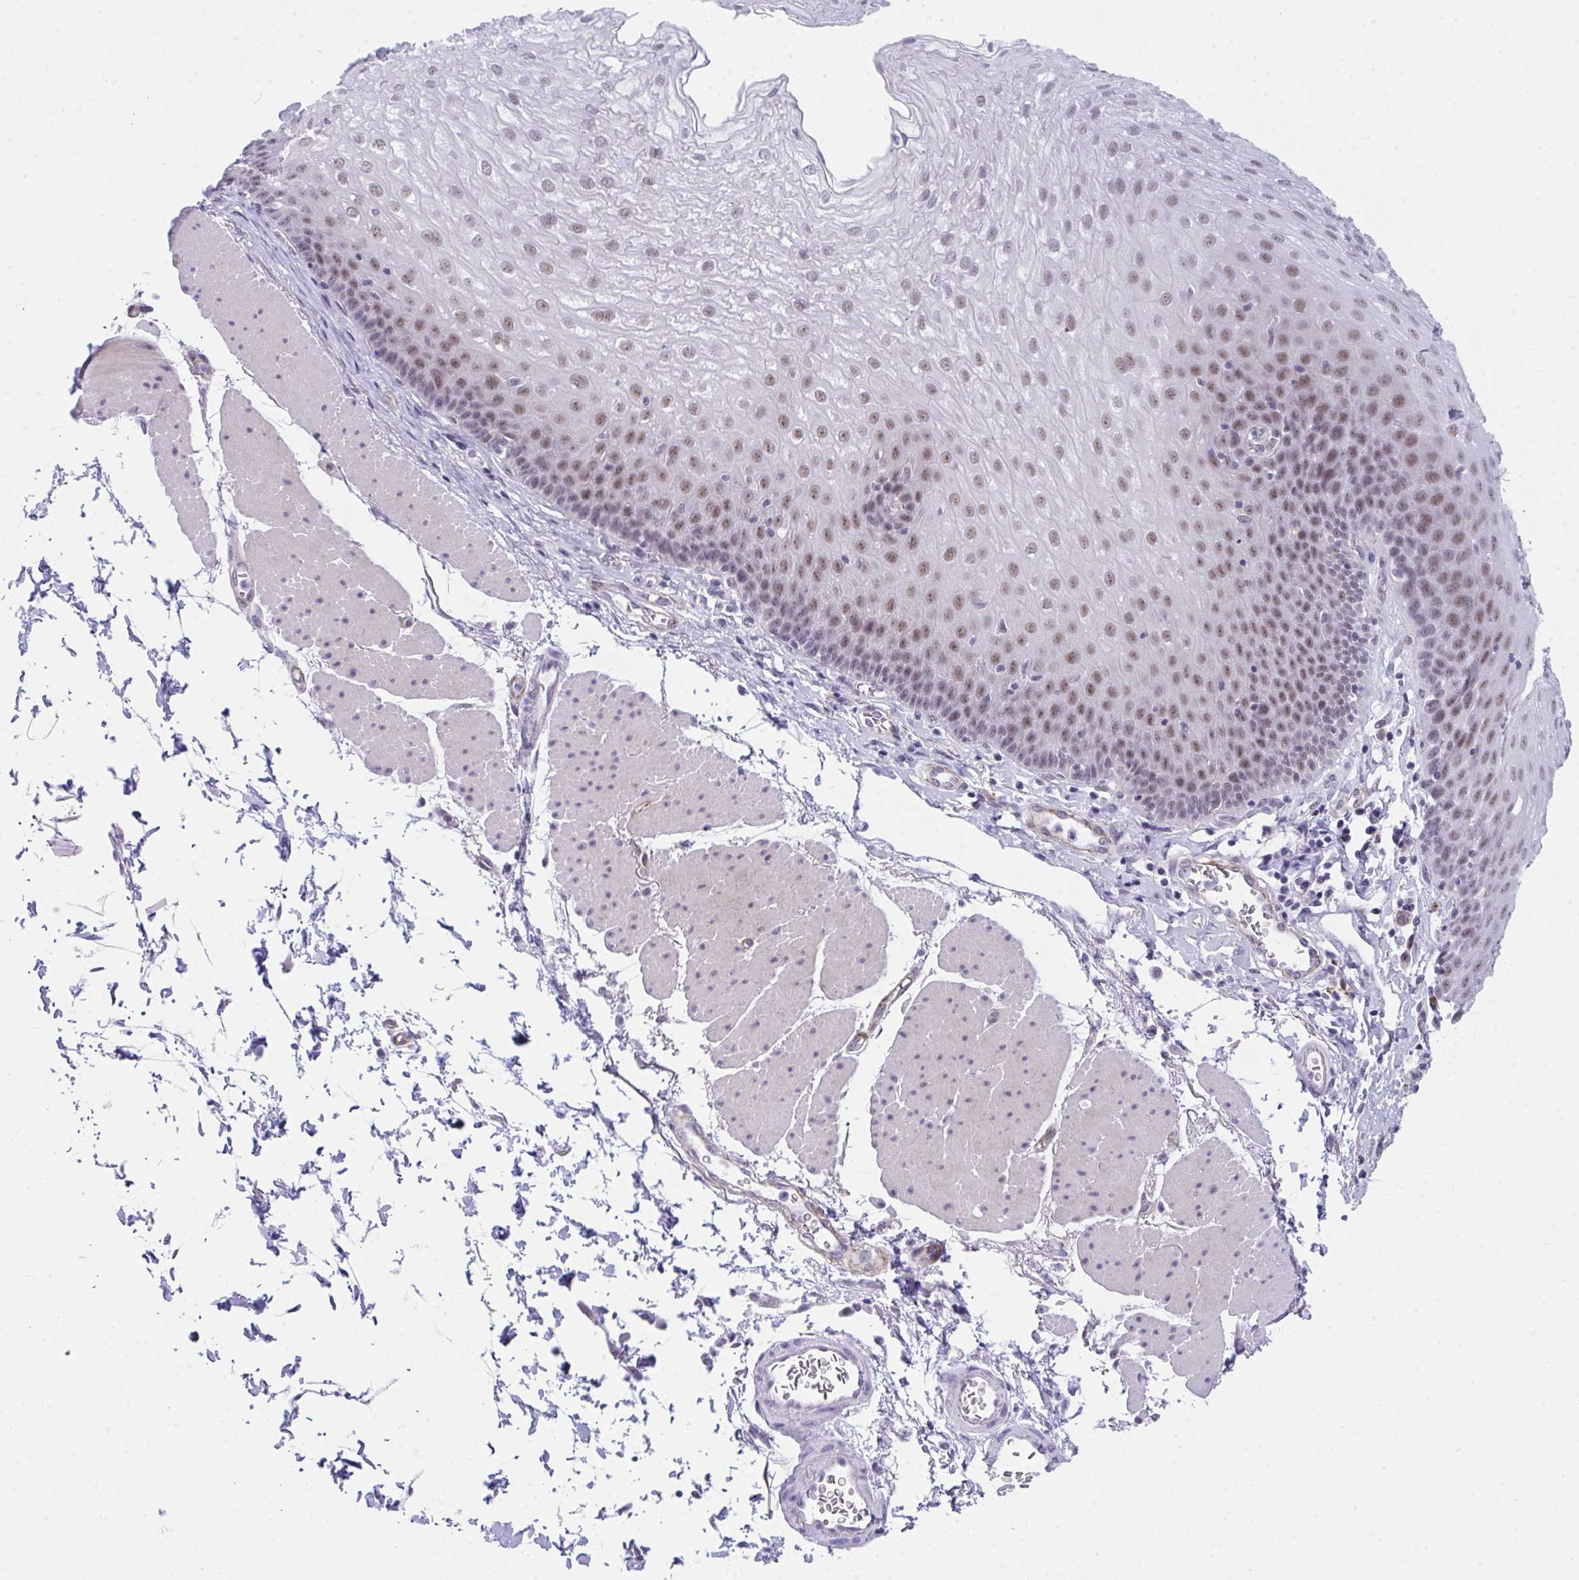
{"staining": {"intensity": "moderate", "quantity": "<25%", "location": "nuclear"}, "tissue": "esophagus", "cell_type": "Squamous epithelial cells", "image_type": "normal", "snomed": [{"axis": "morphology", "description": "Normal tissue, NOS"}, {"axis": "topography", "description": "Esophagus"}], "caption": "Immunohistochemical staining of unremarkable human esophagus displays moderate nuclear protein positivity in approximately <25% of squamous epithelial cells. The protein is shown in brown color, while the nuclei are stained blue.", "gene": "CDK13", "patient": {"sex": "female", "age": 81}}